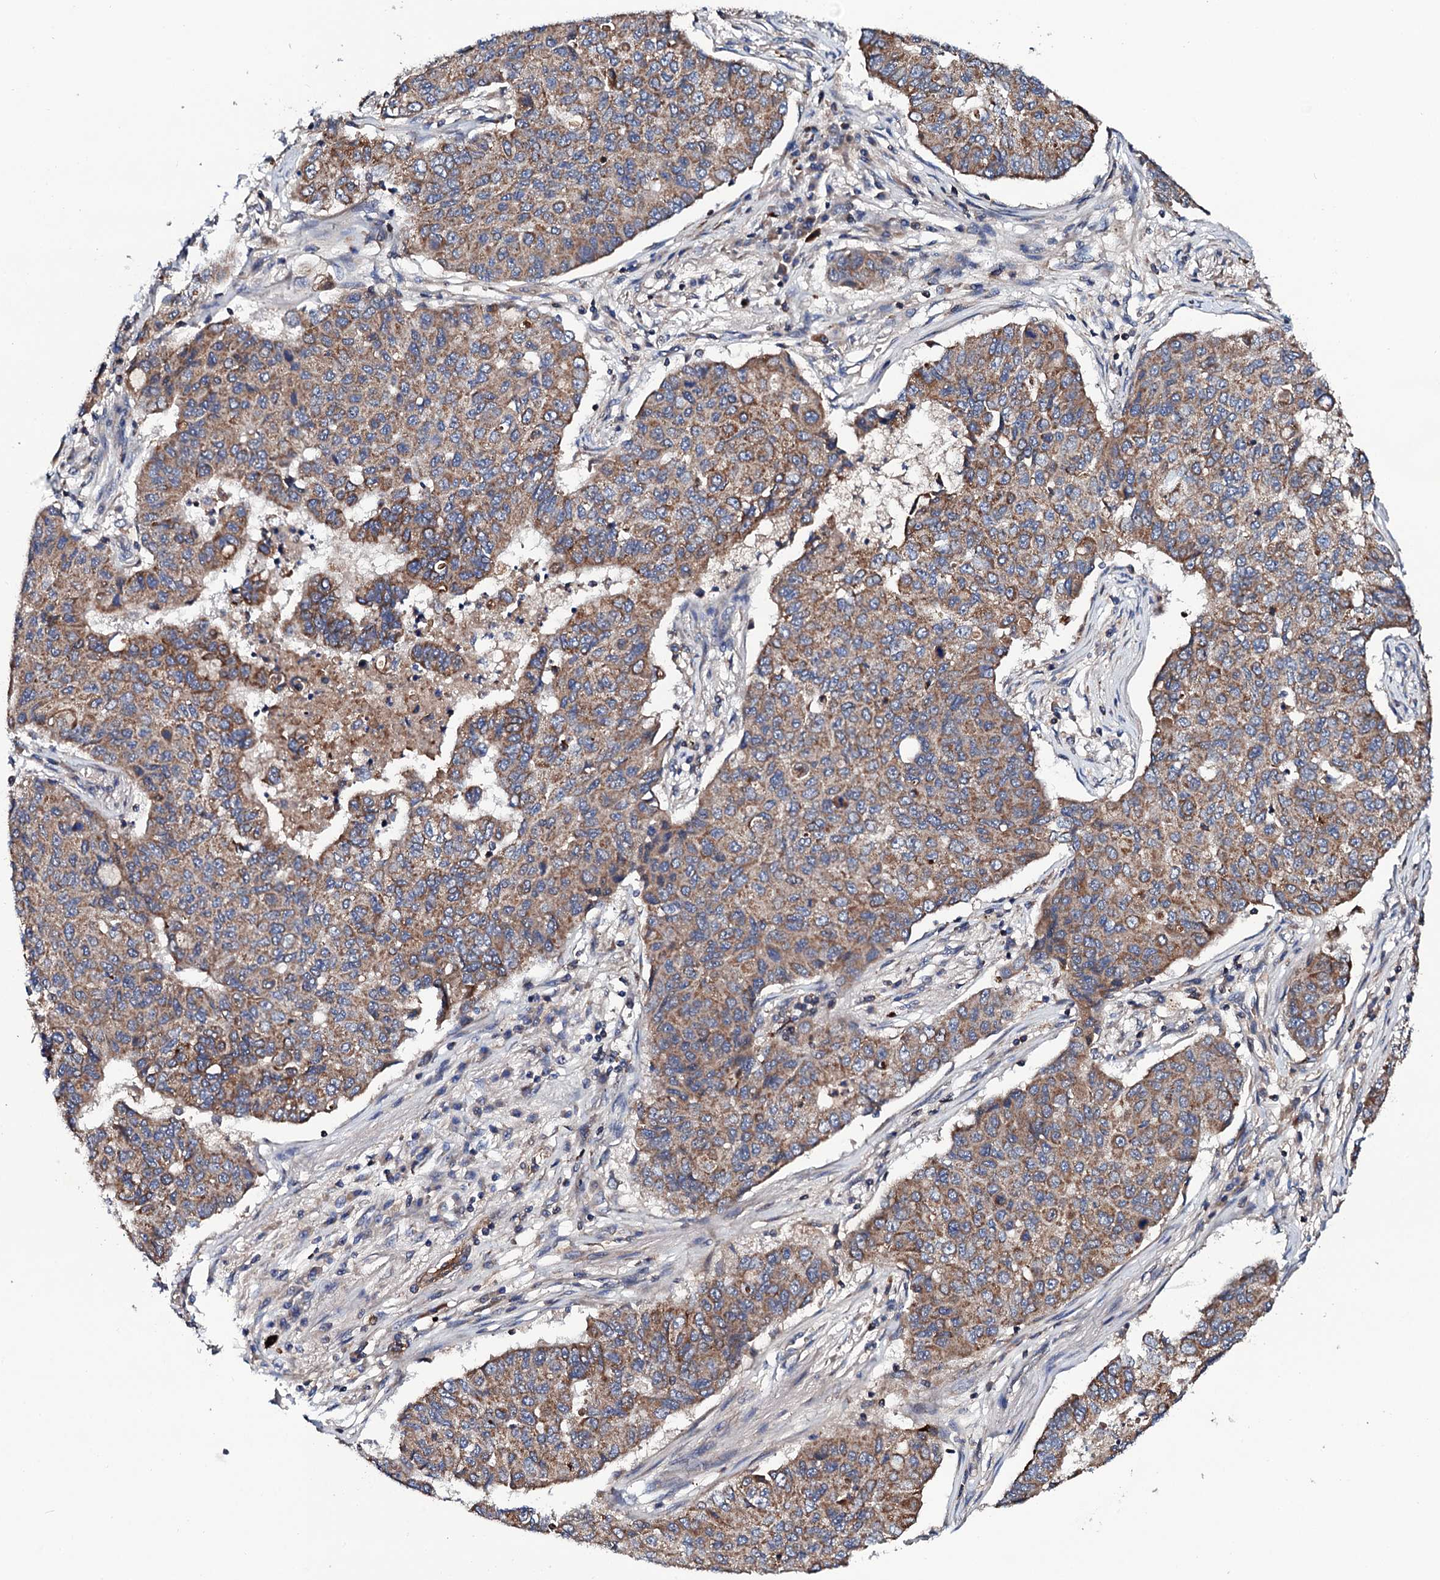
{"staining": {"intensity": "moderate", "quantity": ">75%", "location": "cytoplasmic/membranous"}, "tissue": "lung cancer", "cell_type": "Tumor cells", "image_type": "cancer", "snomed": [{"axis": "morphology", "description": "Squamous cell carcinoma, NOS"}, {"axis": "topography", "description": "Lung"}], "caption": "Squamous cell carcinoma (lung) stained with immunohistochemistry (IHC) shows moderate cytoplasmic/membranous expression in about >75% of tumor cells.", "gene": "COG4", "patient": {"sex": "male", "age": 74}}